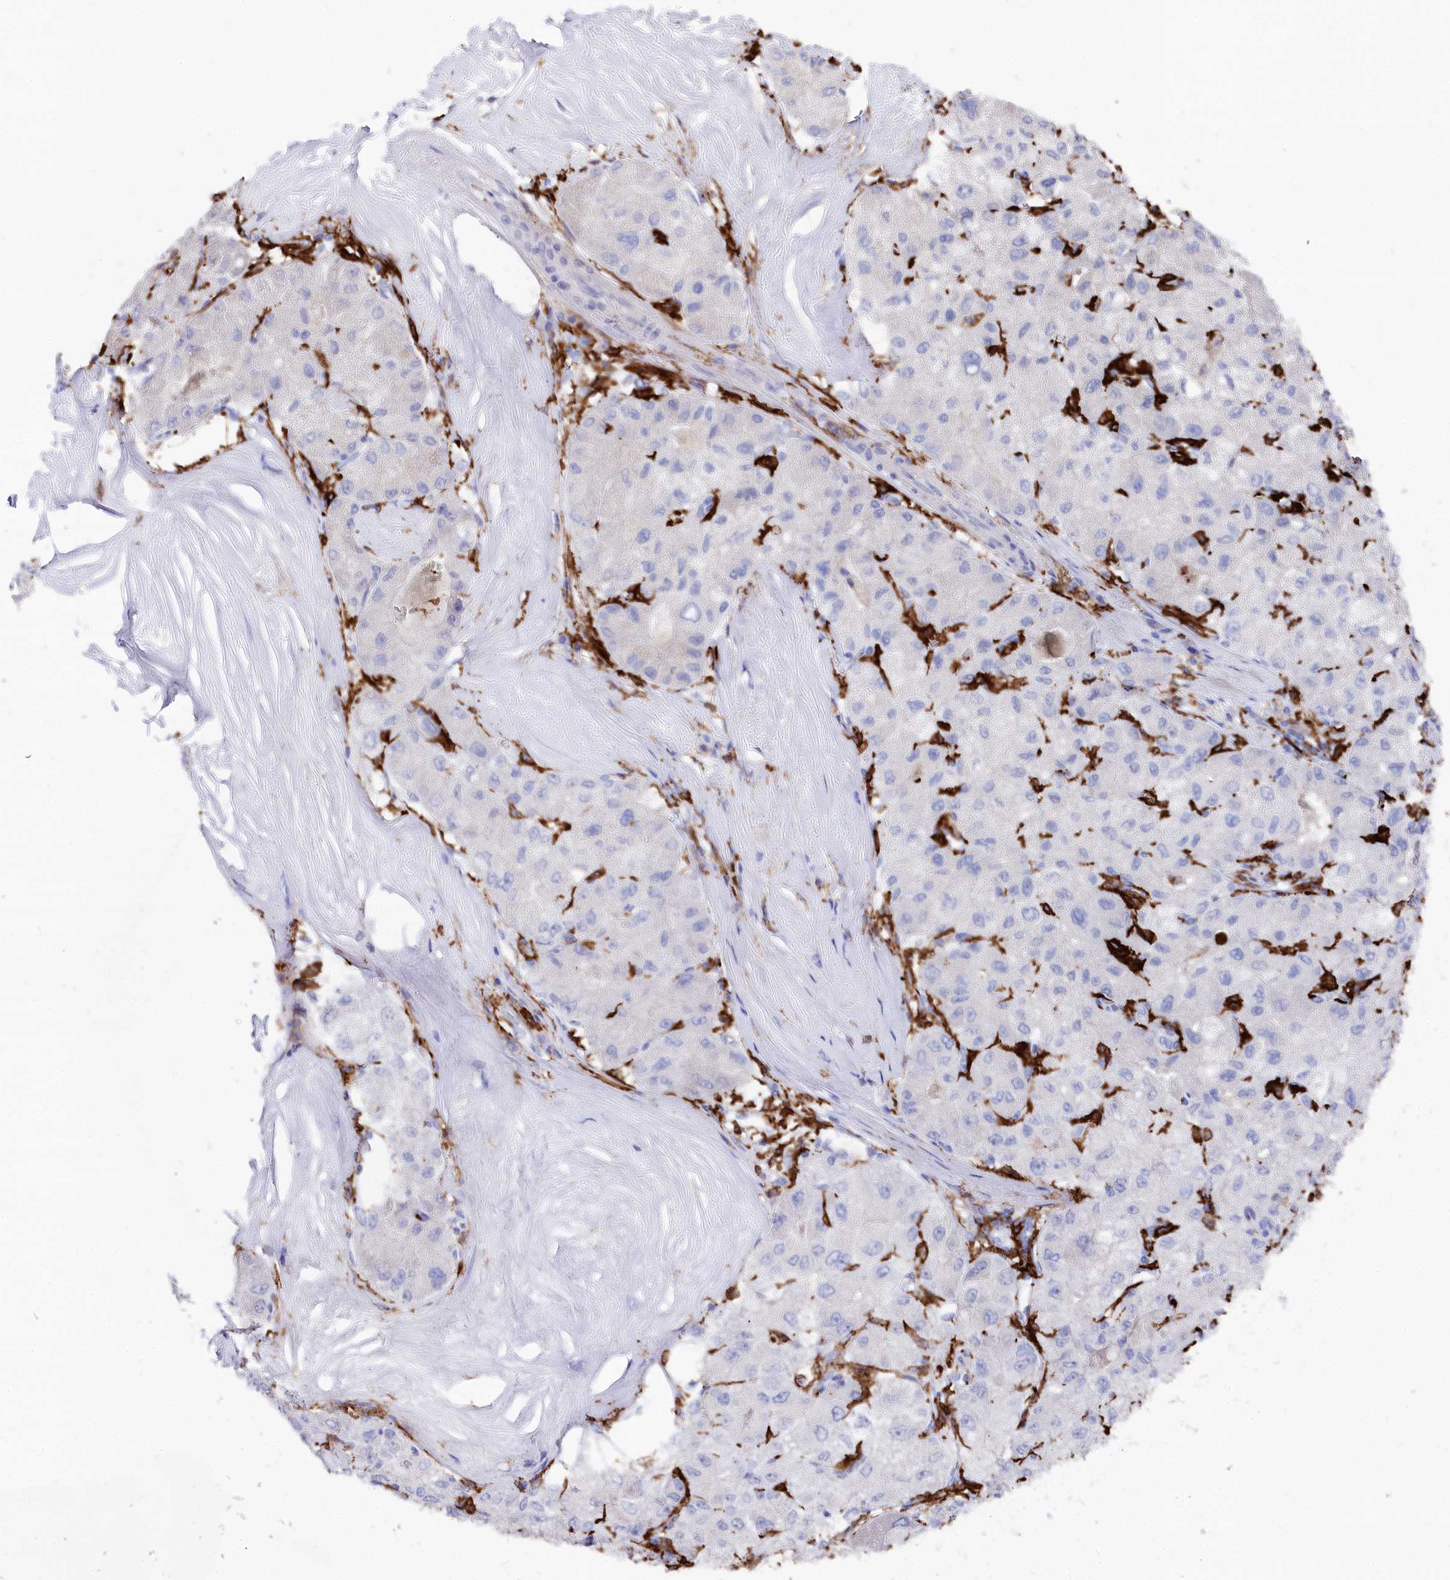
{"staining": {"intensity": "negative", "quantity": "none", "location": "none"}, "tissue": "liver cancer", "cell_type": "Tumor cells", "image_type": "cancer", "snomed": [{"axis": "morphology", "description": "Carcinoma, Hepatocellular, NOS"}, {"axis": "topography", "description": "Liver"}], "caption": "There is no significant staining in tumor cells of liver hepatocellular carcinoma.", "gene": "CLEC4M", "patient": {"sex": "male", "age": 80}}